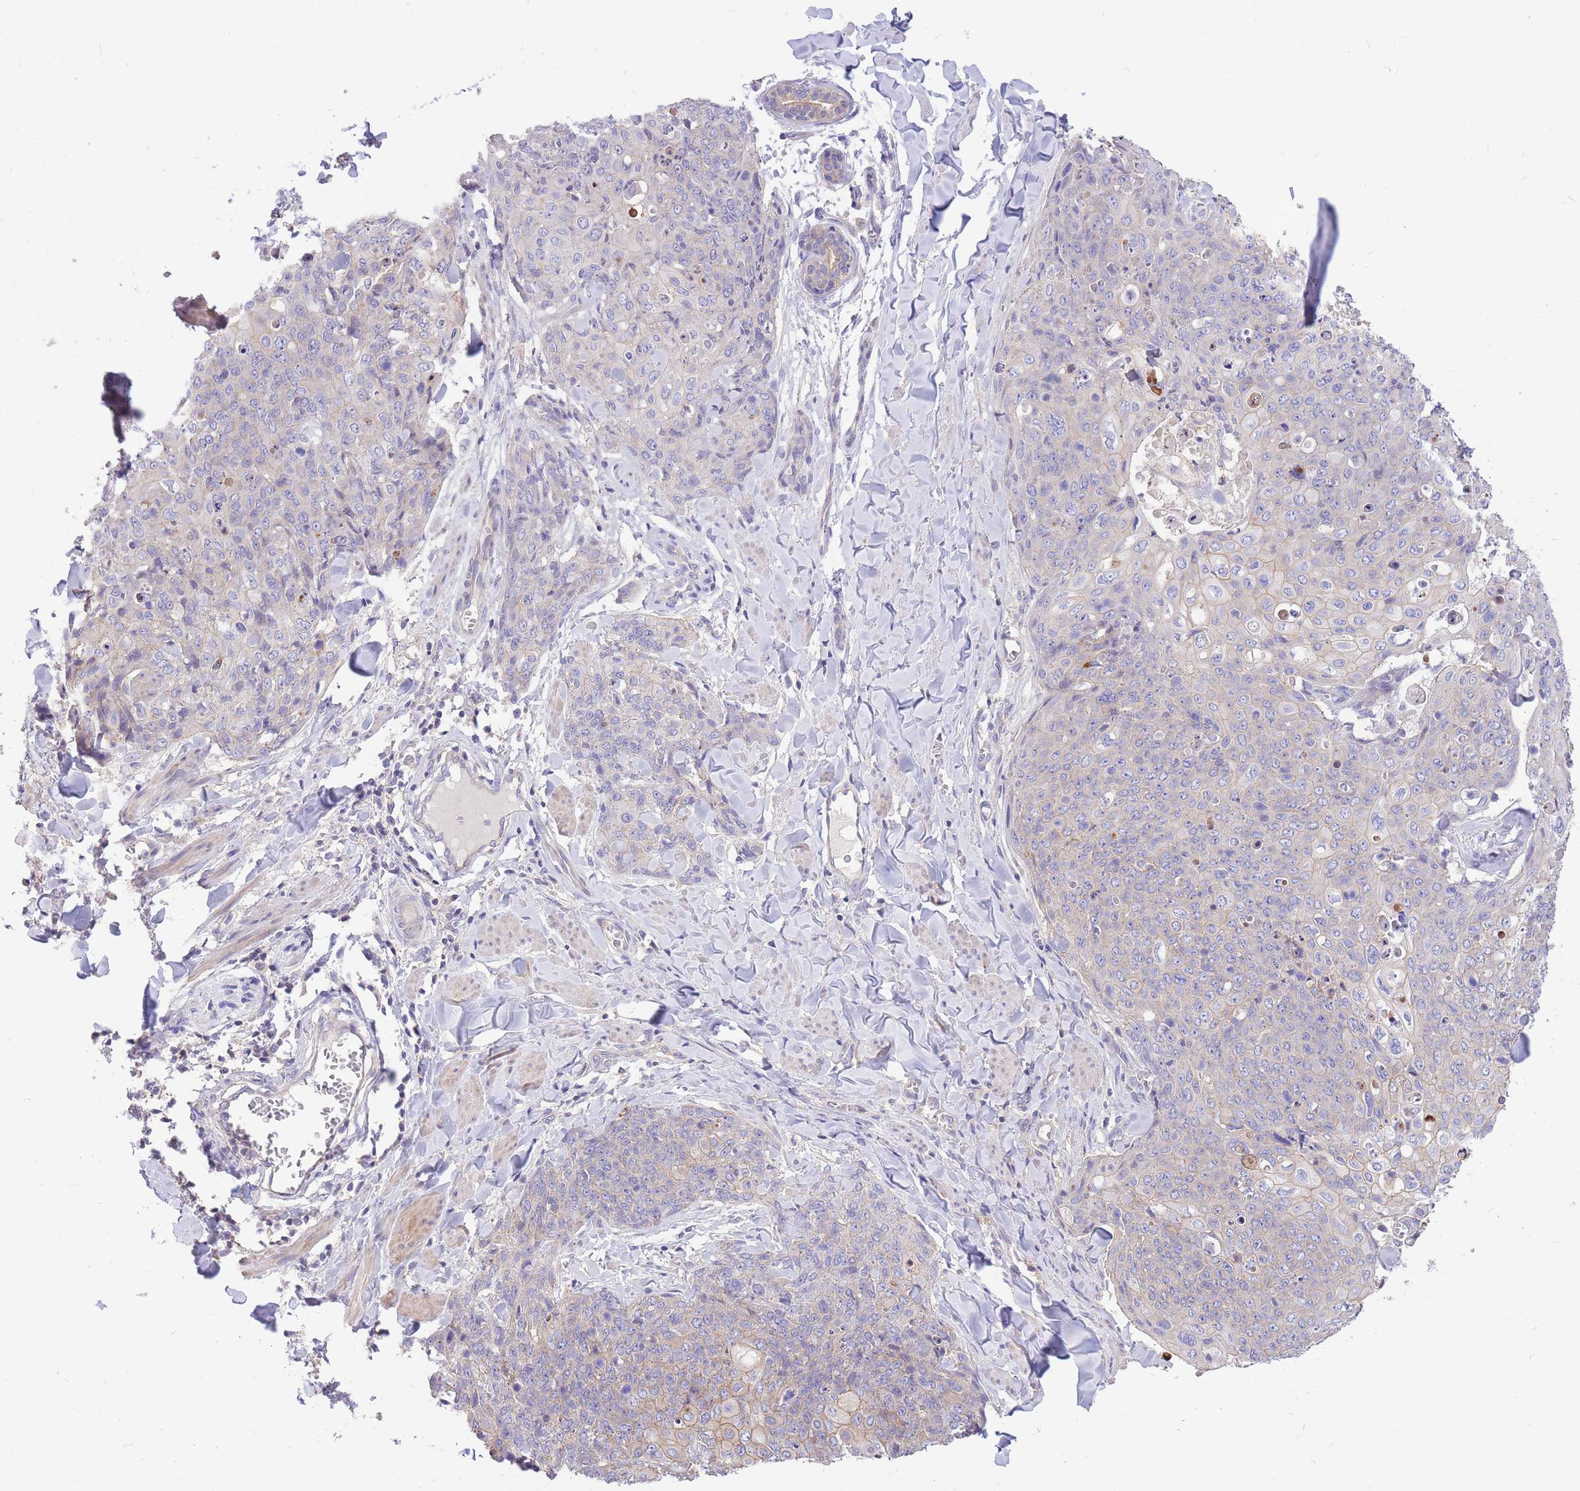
{"staining": {"intensity": "weak", "quantity": "<25%", "location": "cytoplasmic/membranous"}, "tissue": "skin cancer", "cell_type": "Tumor cells", "image_type": "cancer", "snomed": [{"axis": "morphology", "description": "Squamous cell carcinoma, NOS"}, {"axis": "topography", "description": "Skin"}, {"axis": "topography", "description": "Vulva"}], "caption": "Tumor cells are negative for protein expression in human skin cancer (squamous cell carcinoma). (DAB (3,3'-diaminobenzidine) immunohistochemistry (IHC) with hematoxylin counter stain).", "gene": "OR5T1", "patient": {"sex": "female", "age": 85}}